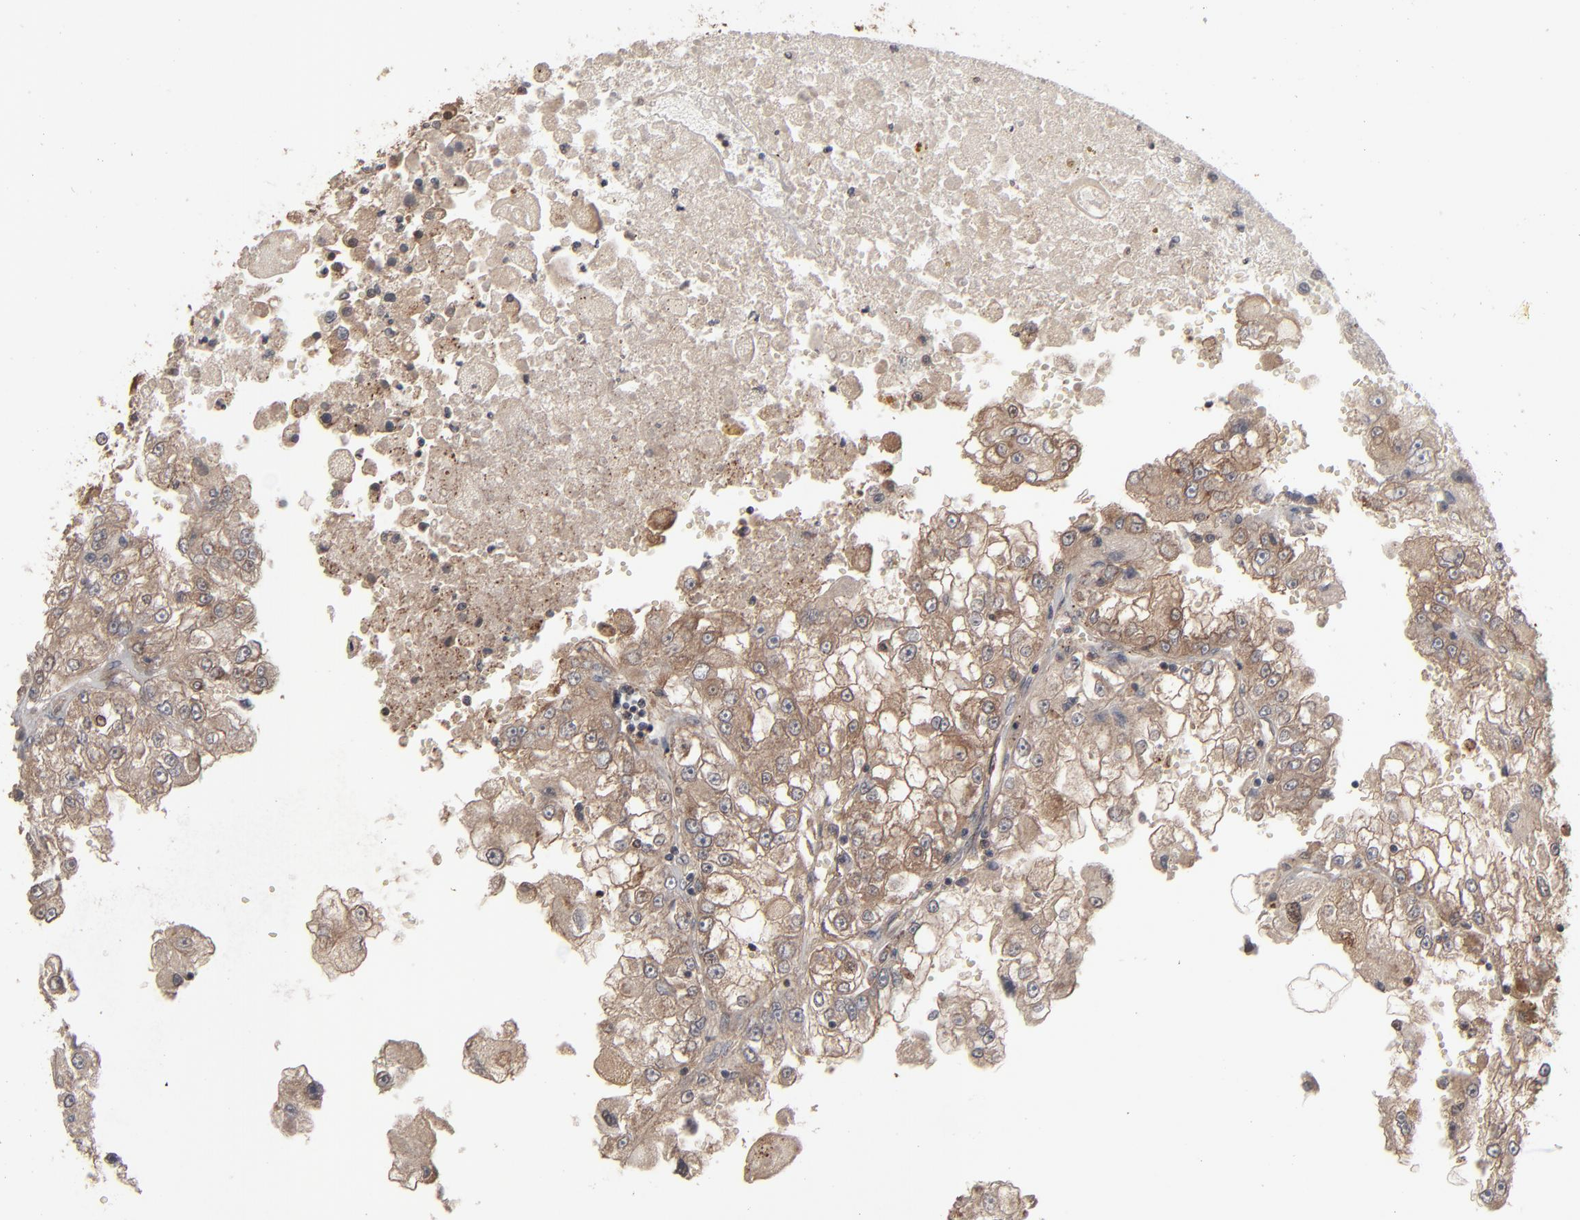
{"staining": {"intensity": "weak", "quantity": ">75%", "location": "cytoplasmic/membranous"}, "tissue": "renal cancer", "cell_type": "Tumor cells", "image_type": "cancer", "snomed": [{"axis": "morphology", "description": "Adenocarcinoma, NOS"}, {"axis": "topography", "description": "Kidney"}], "caption": "A brown stain shows weak cytoplasmic/membranous staining of a protein in renal cancer tumor cells. (DAB (3,3'-diaminobenzidine) IHC with brightfield microscopy, high magnification).", "gene": "STAT4", "patient": {"sex": "female", "age": 83}}